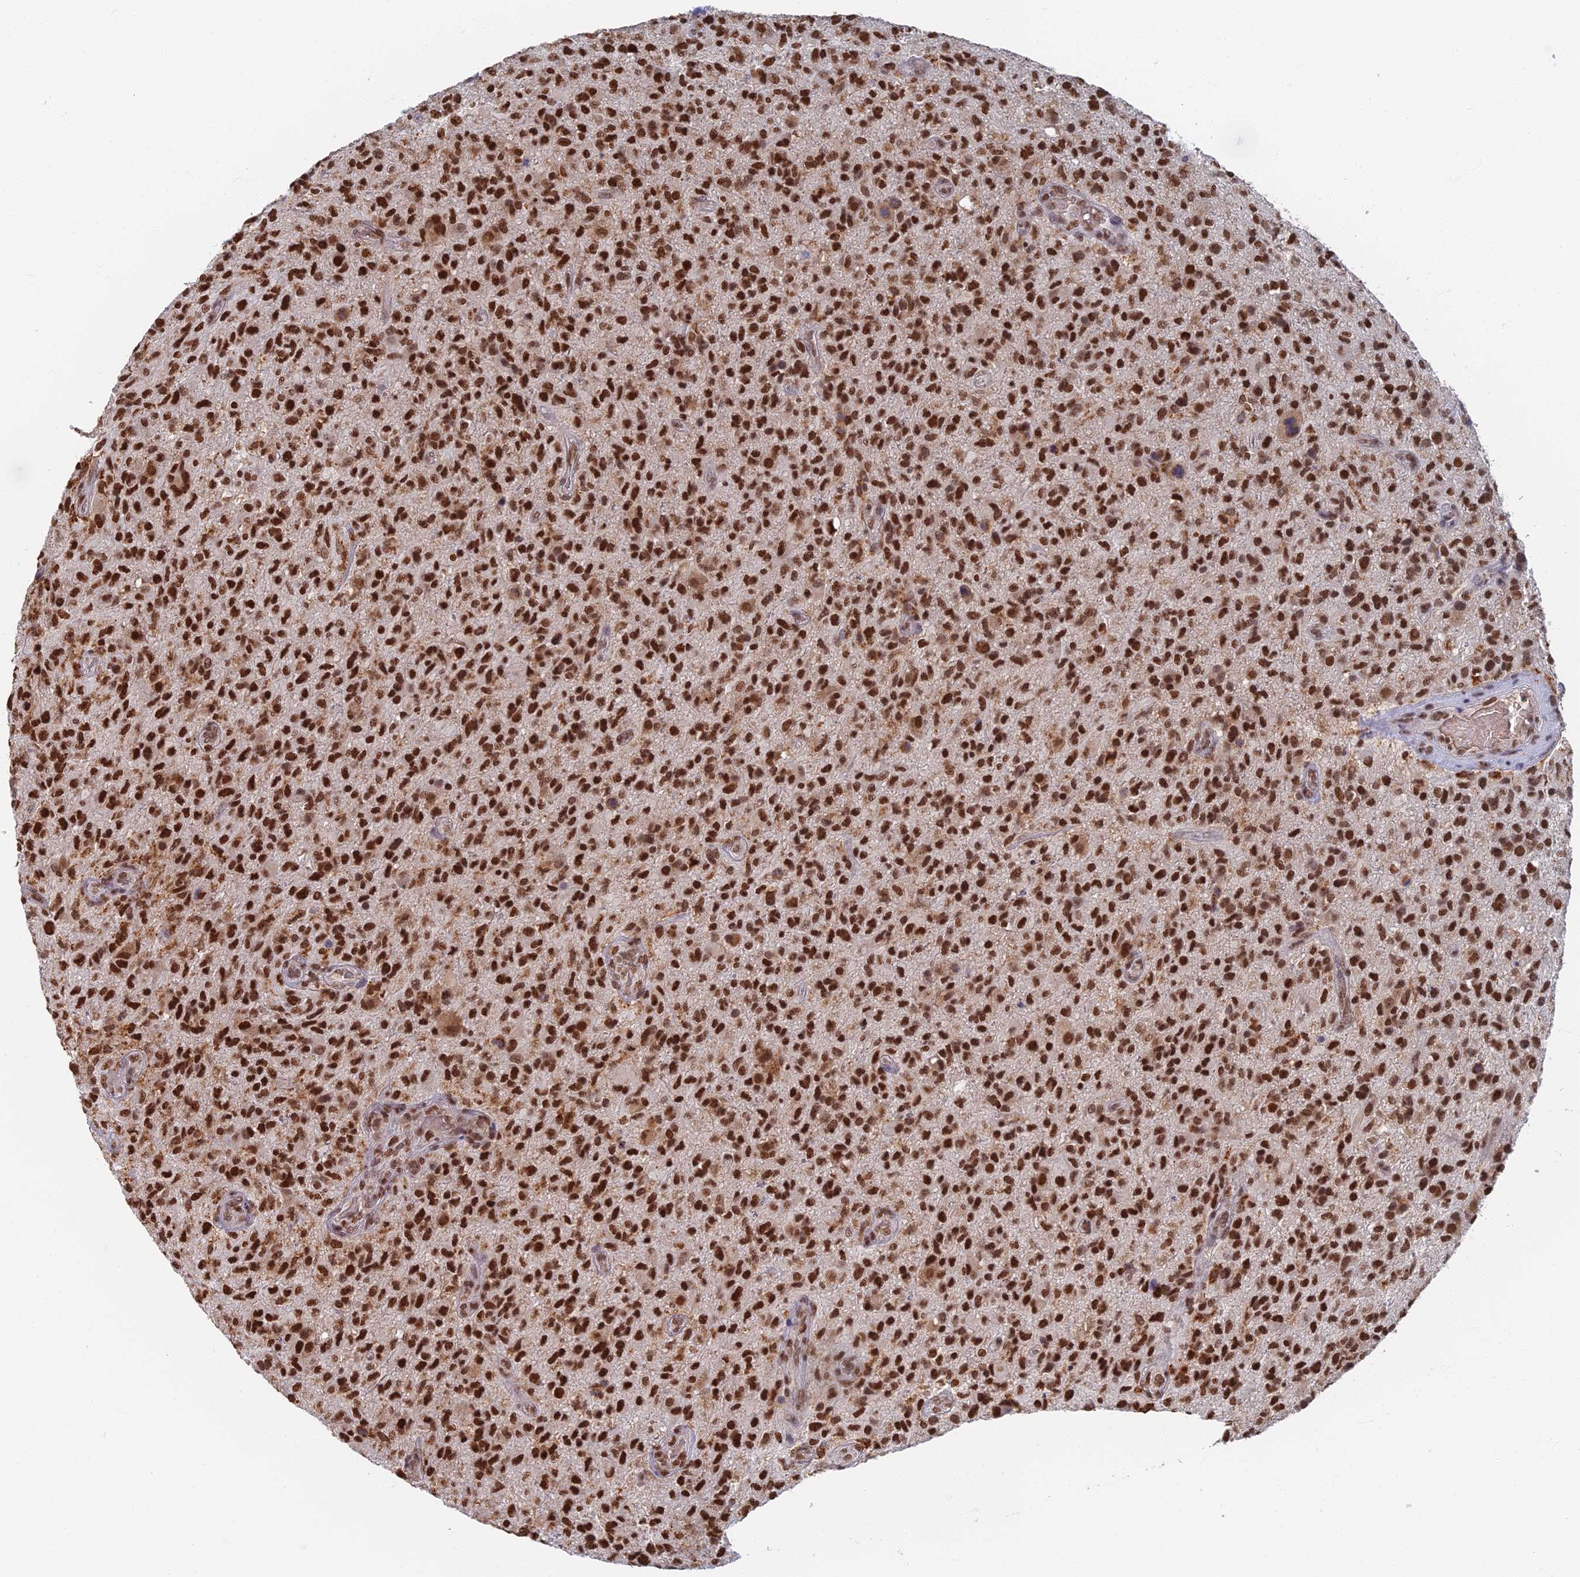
{"staining": {"intensity": "strong", "quantity": ">75%", "location": "nuclear"}, "tissue": "glioma", "cell_type": "Tumor cells", "image_type": "cancer", "snomed": [{"axis": "morphology", "description": "Glioma, malignant, High grade"}, {"axis": "topography", "description": "Brain"}], "caption": "Immunohistochemical staining of malignant high-grade glioma shows high levels of strong nuclear positivity in approximately >75% of tumor cells. The protein is stained brown, and the nuclei are stained in blue (DAB IHC with brightfield microscopy, high magnification).", "gene": "GPATCH1", "patient": {"sex": "male", "age": 47}}